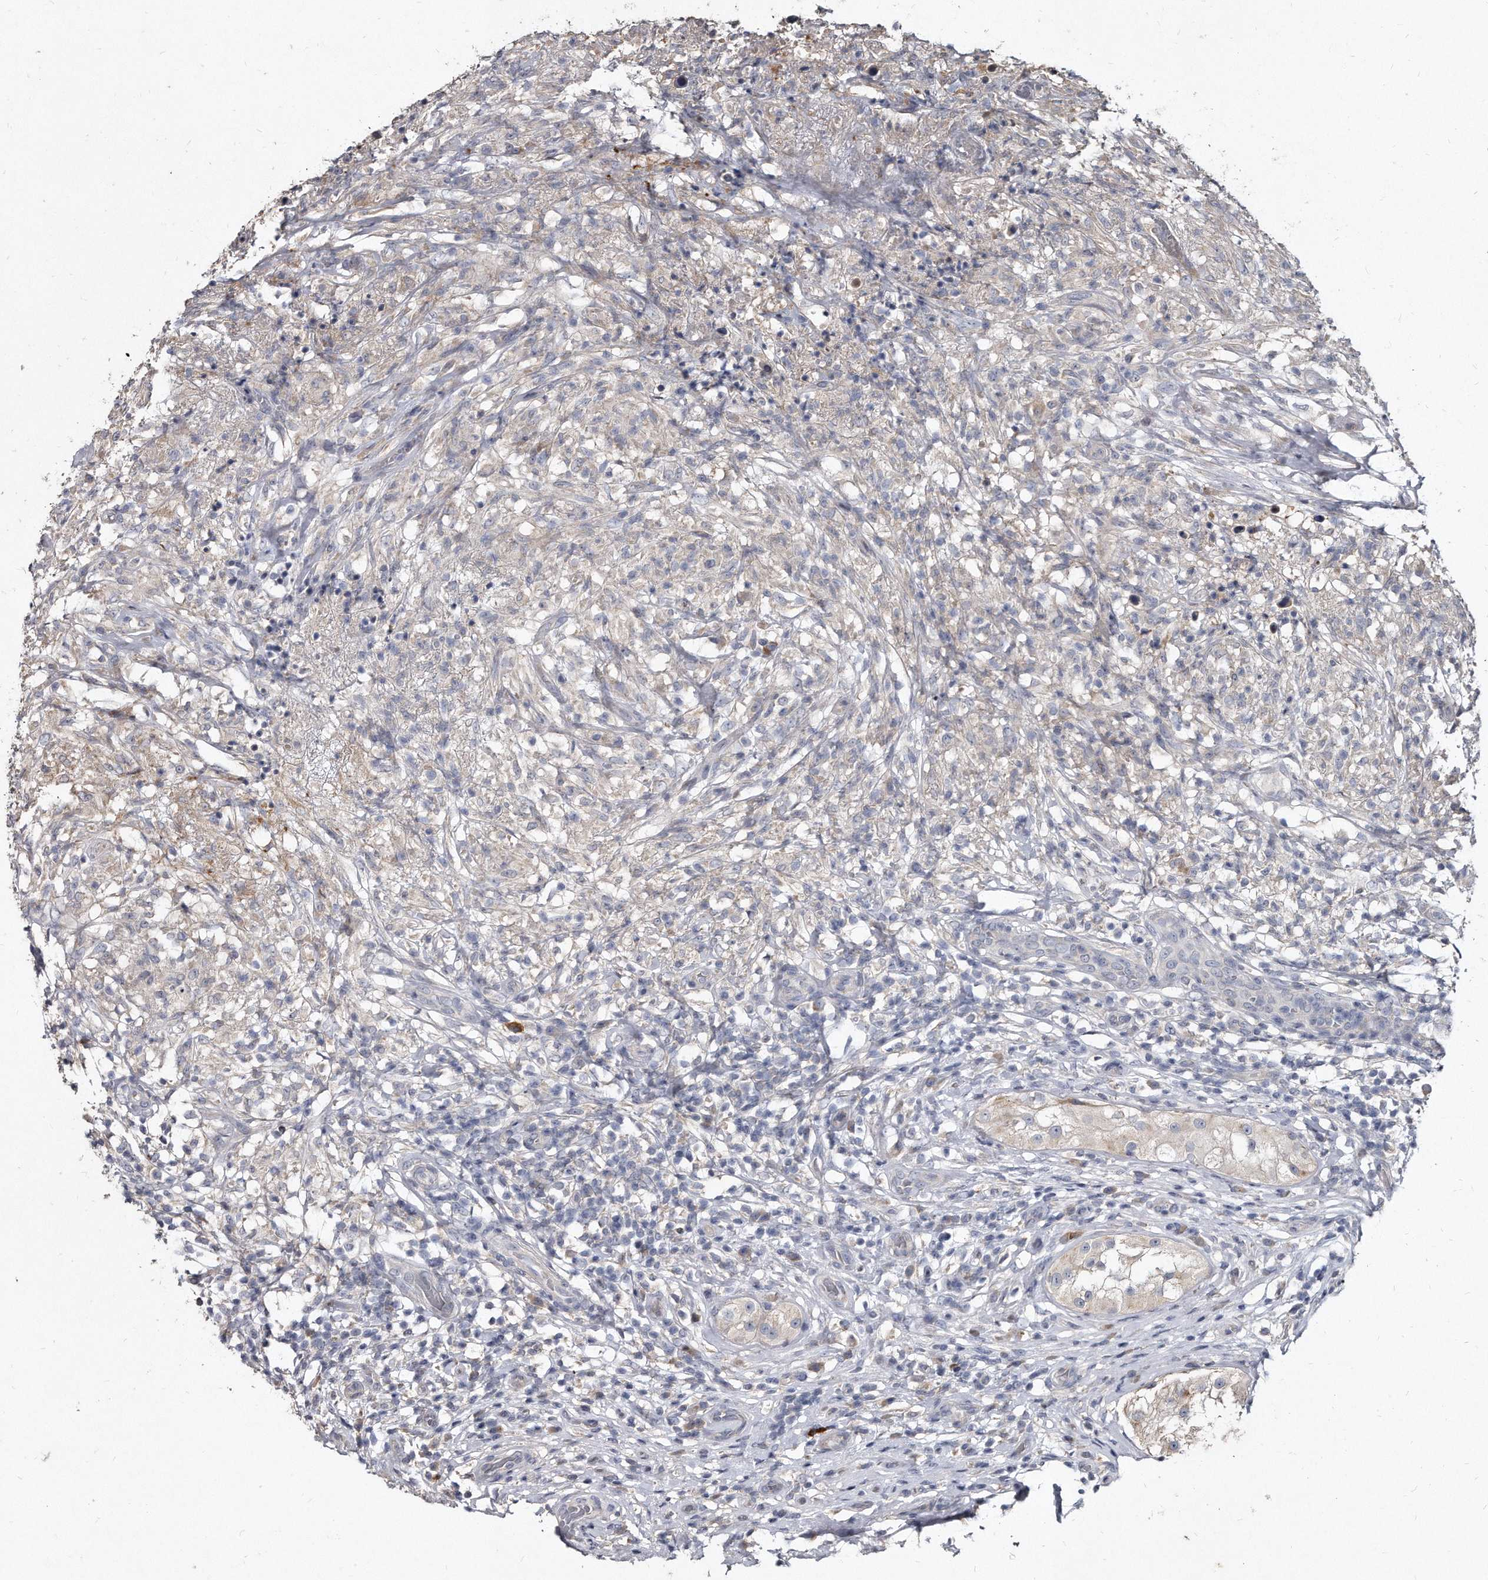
{"staining": {"intensity": "negative", "quantity": "none", "location": "none"}, "tissue": "testis cancer", "cell_type": "Tumor cells", "image_type": "cancer", "snomed": [{"axis": "morphology", "description": "Seminoma, NOS"}, {"axis": "topography", "description": "Testis"}], "caption": "The immunohistochemistry (IHC) micrograph has no significant positivity in tumor cells of testis cancer (seminoma) tissue.", "gene": "KLHDC3", "patient": {"sex": "male", "age": 49}}